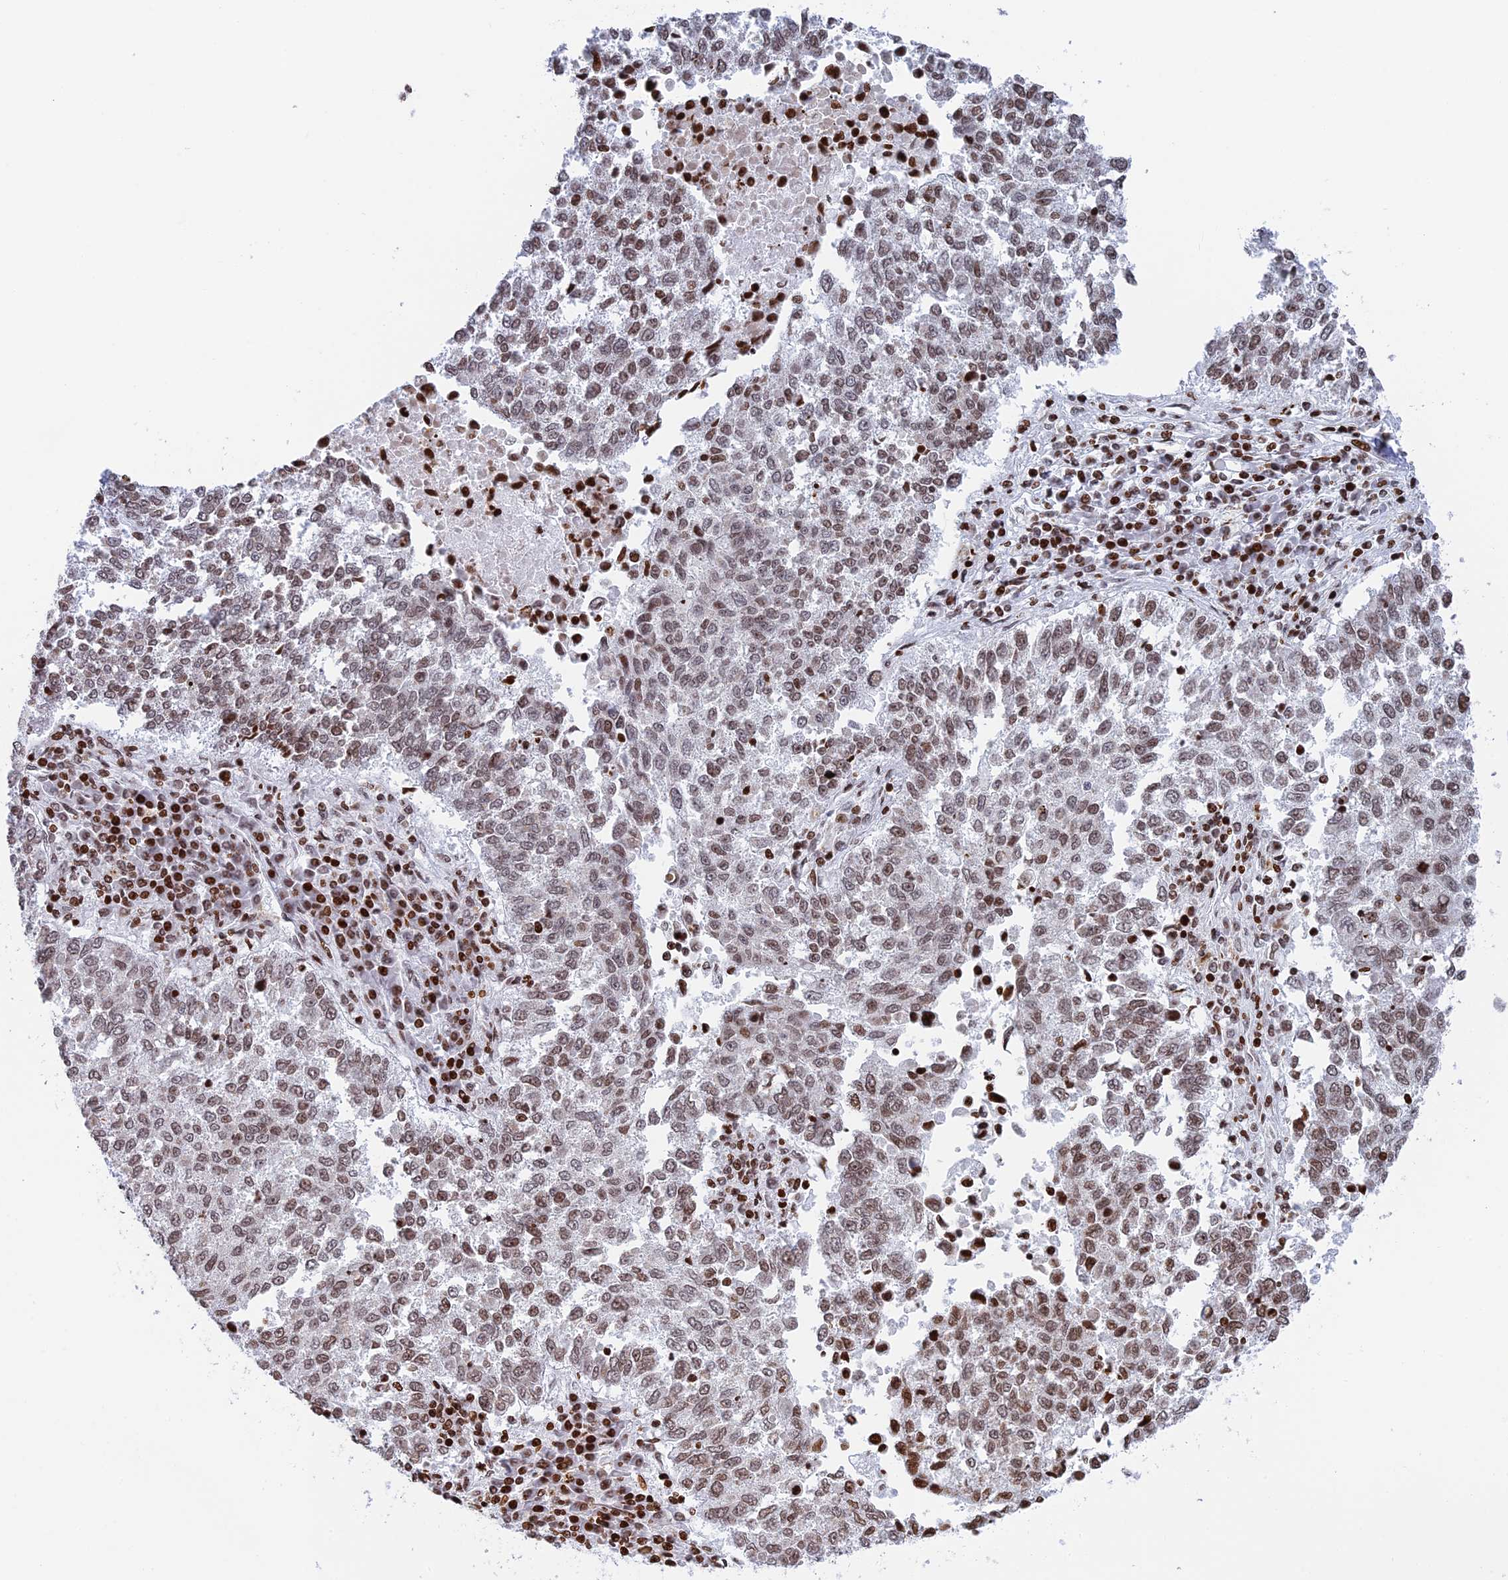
{"staining": {"intensity": "weak", "quantity": ">75%", "location": "nuclear"}, "tissue": "lung cancer", "cell_type": "Tumor cells", "image_type": "cancer", "snomed": [{"axis": "morphology", "description": "Squamous cell carcinoma, NOS"}, {"axis": "topography", "description": "Lung"}], "caption": "A brown stain highlights weak nuclear expression of a protein in human lung cancer tumor cells.", "gene": "RPAP1", "patient": {"sex": "male", "age": 73}}